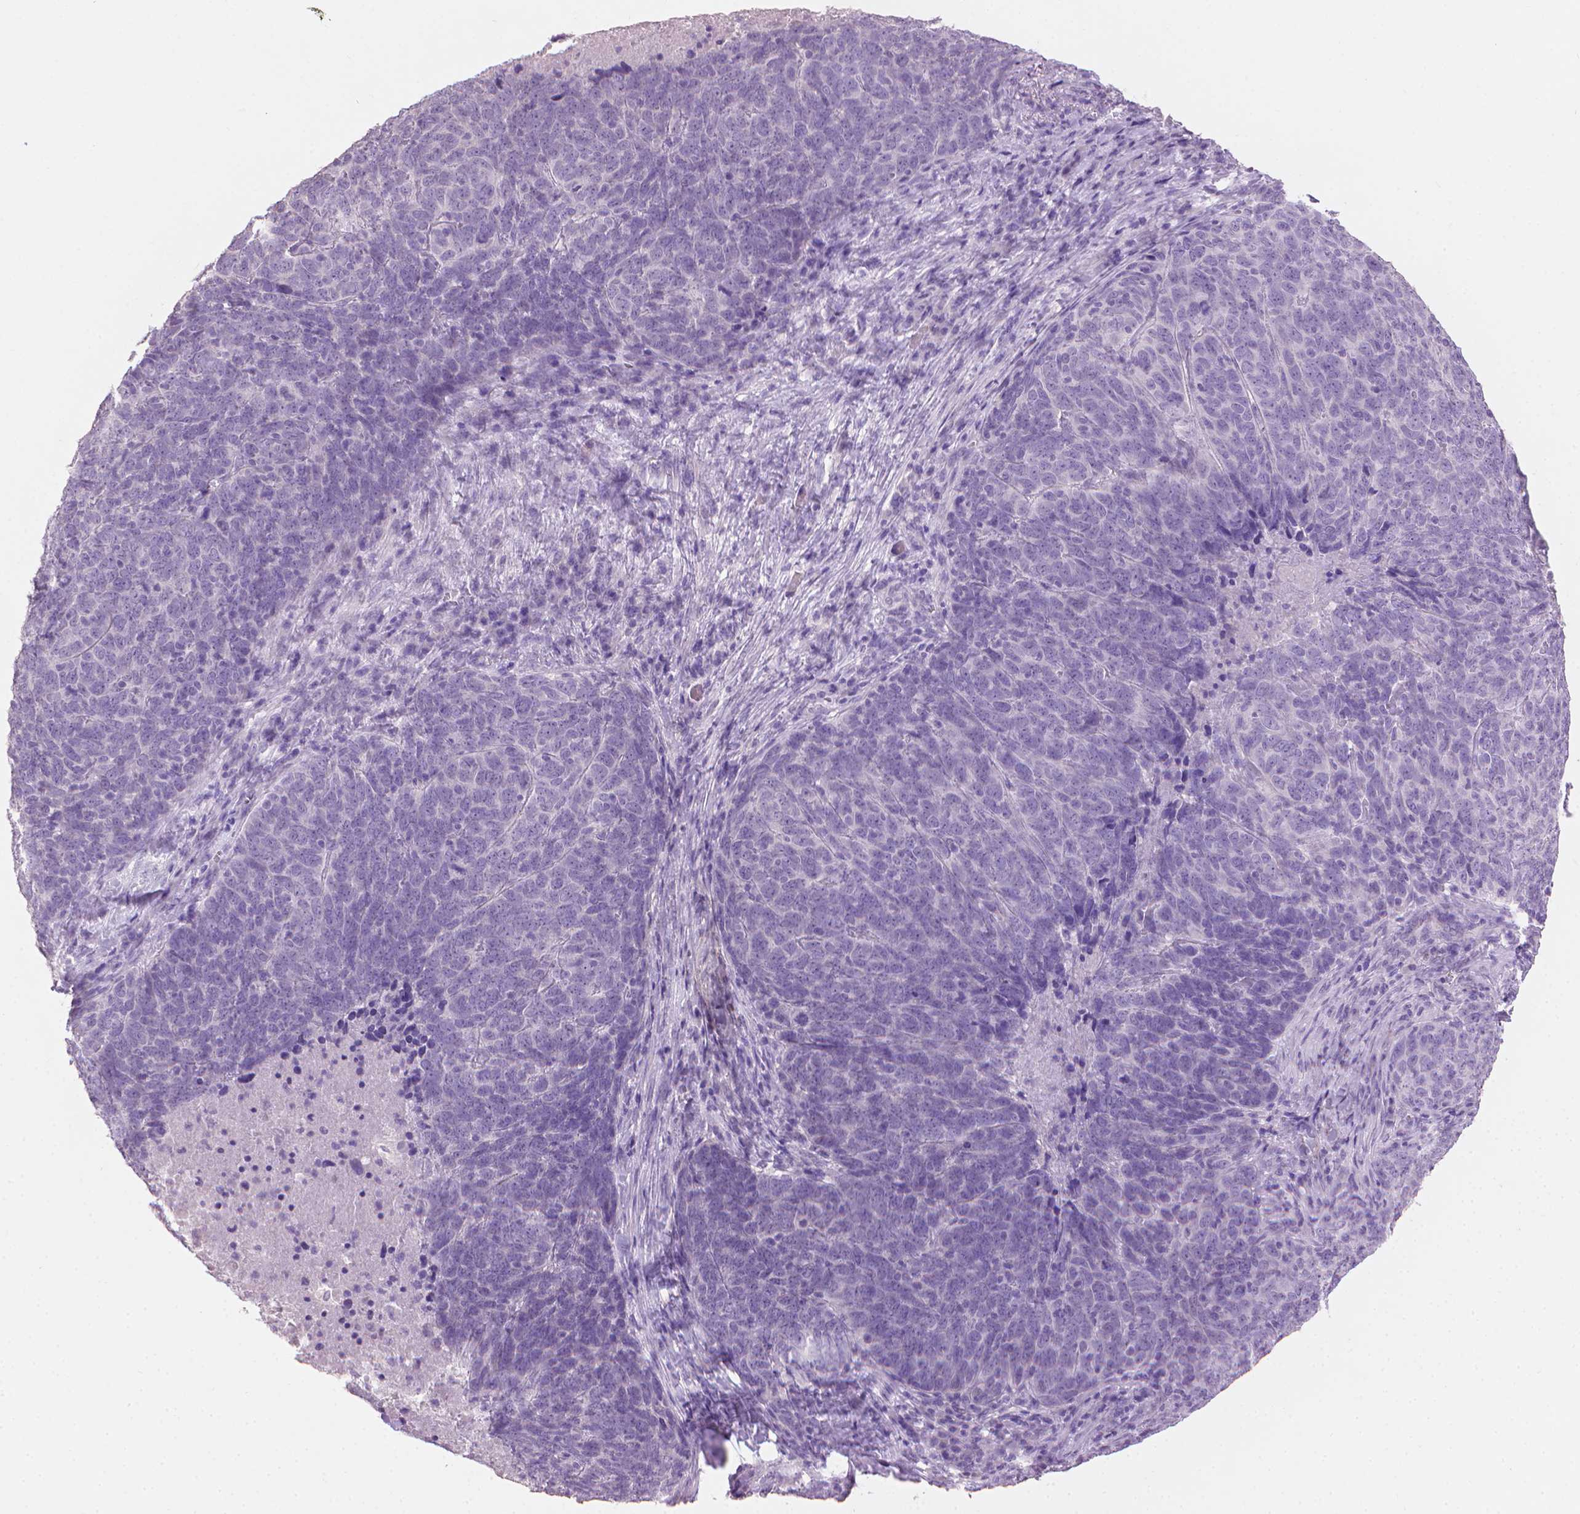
{"staining": {"intensity": "negative", "quantity": "none", "location": "none"}, "tissue": "skin cancer", "cell_type": "Tumor cells", "image_type": "cancer", "snomed": [{"axis": "morphology", "description": "Squamous cell carcinoma, NOS"}, {"axis": "topography", "description": "Skin"}, {"axis": "topography", "description": "Anal"}], "caption": "An immunohistochemistry (IHC) photomicrograph of skin cancer (squamous cell carcinoma) is shown. There is no staining in tumor cells of skin cancer (squamous cell carcinoma).", "gene": "MLANA", "patient": {"sex": "female", "age": 51}}